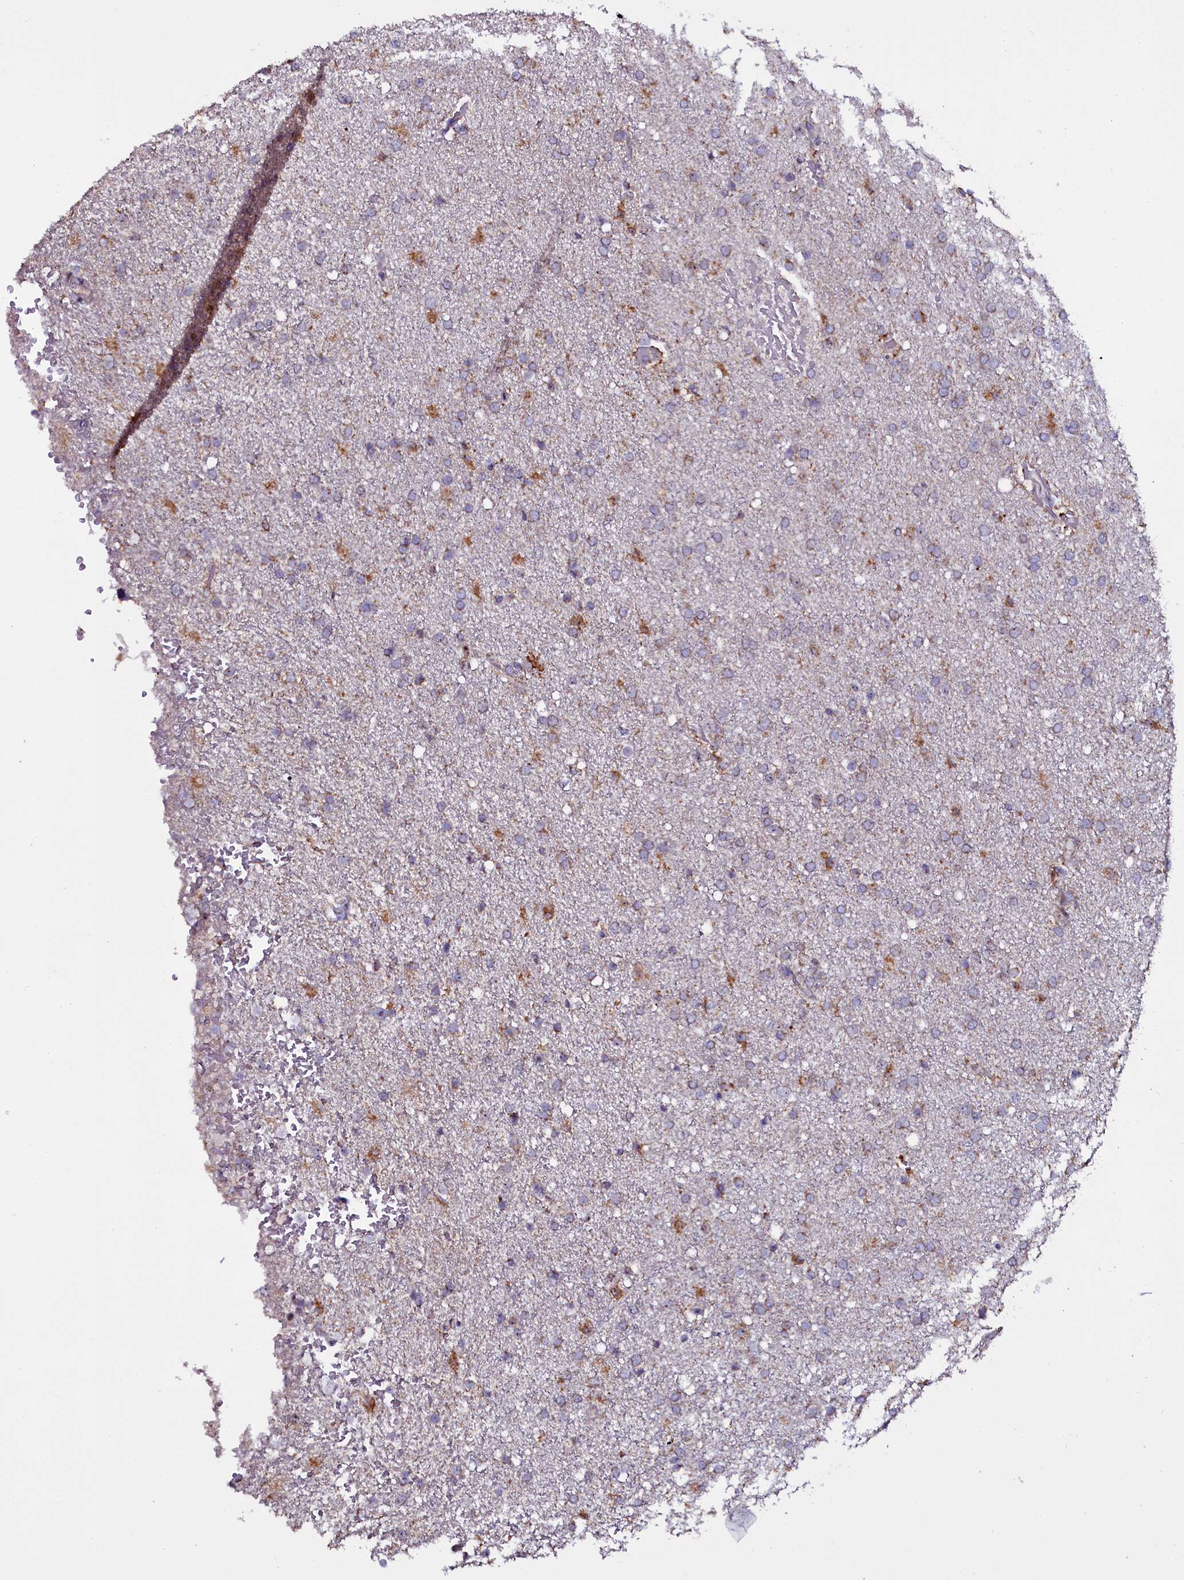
{"staining": {"intensity": "negative", "quantity": "none", "location": "none"}, "tissue": "glioma", "cell_type": "Tumor cells", "image_type": "cancer", "snomed": [{"axis": "morphology", "description": "Glioma, malignant, High grade"}, {"axis": "topography", "description": "Brain"}], "caption": "The histopathology image shows no significant expression in tumor cells of glioma. Brightfield microscopy of immunohistochemistry (IHC) stained with DAB (3,3'-diaminobenzidine) (brown) and hematoxylin (blue), captured at high magnification.", "gene": "NAA80", "patient": {"sex": "male", "age": 72}}